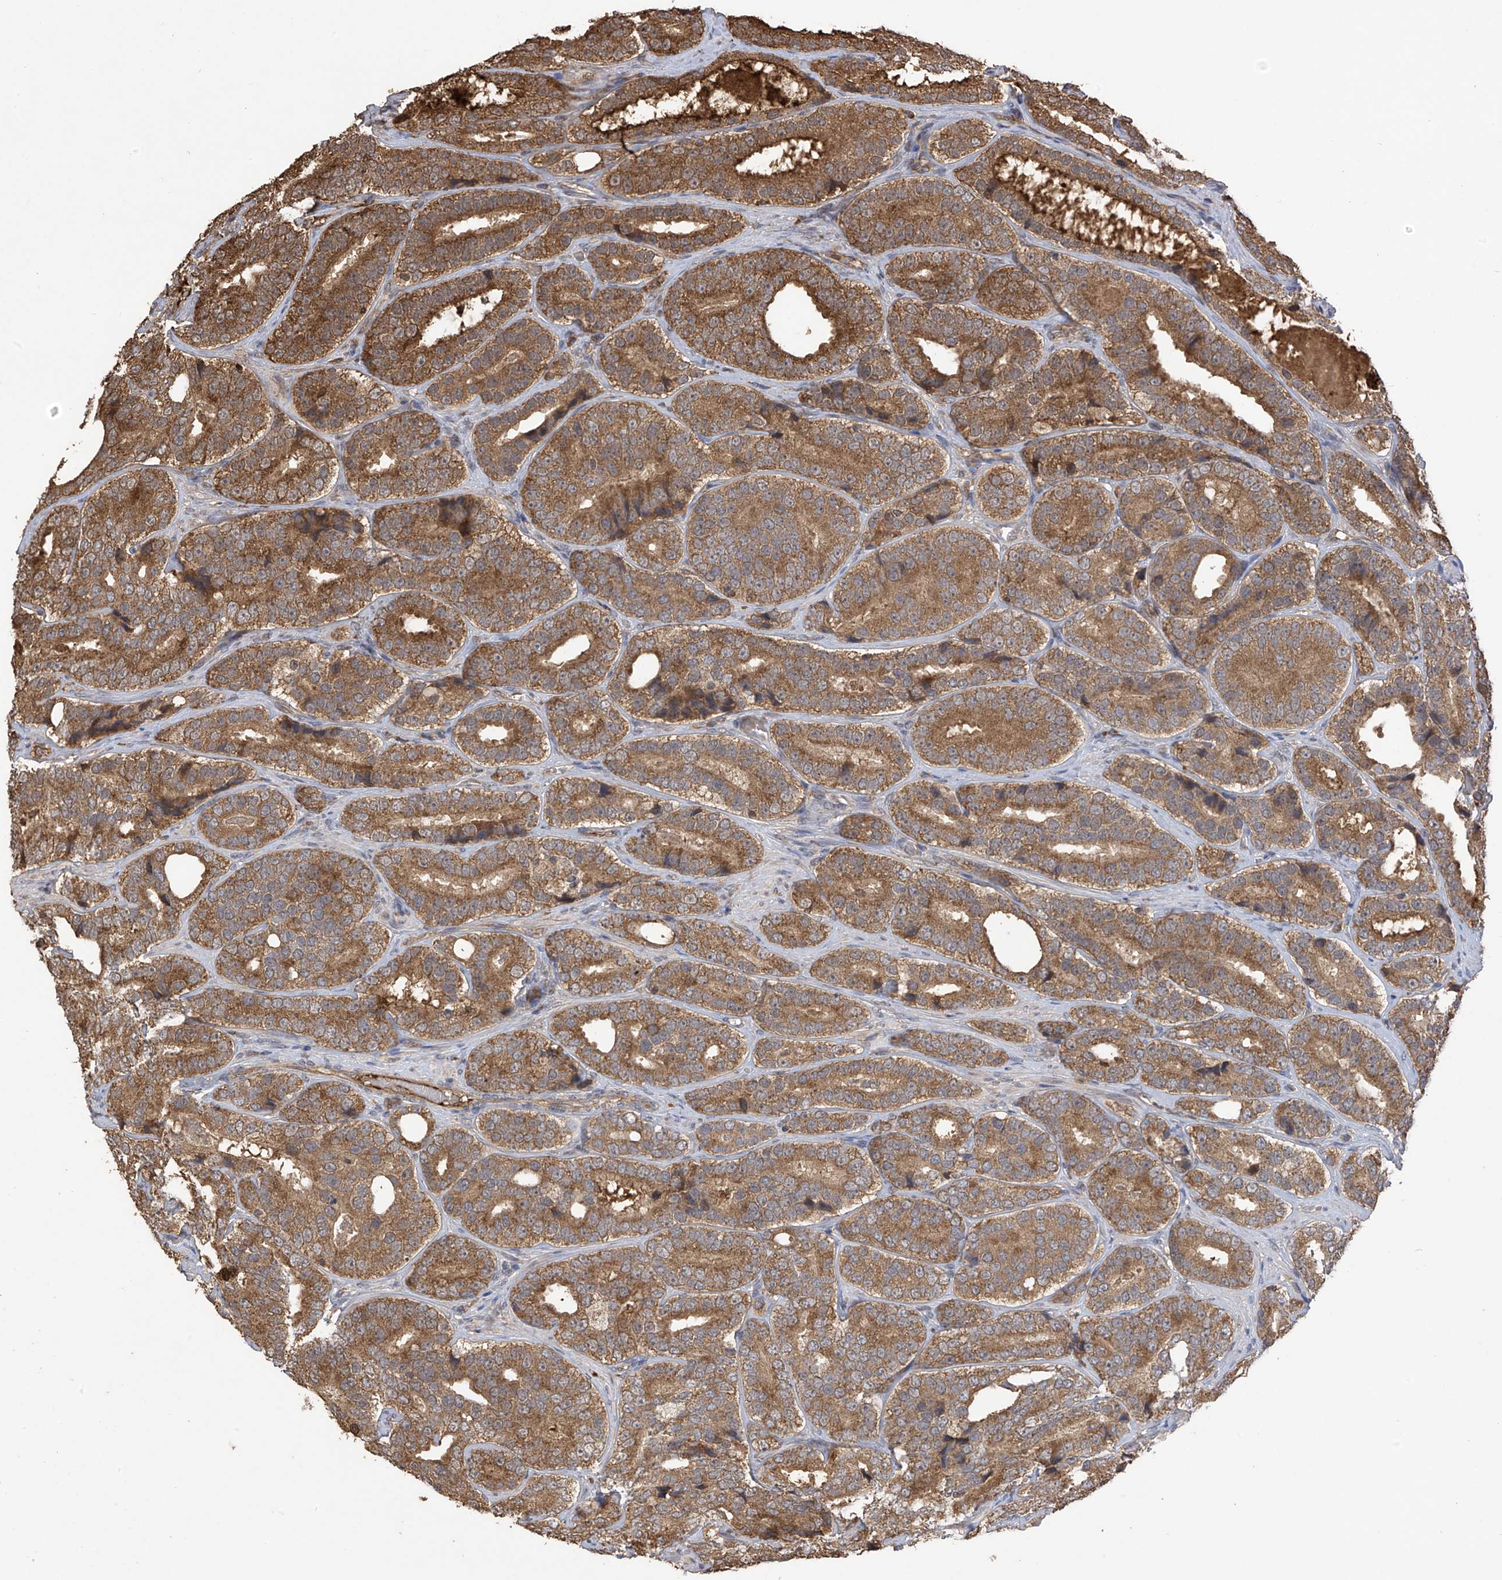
{"staining": {"intensity": "moderate", "quantity": ">75%", "location": "cytoplasmic/membranous"}, "tissue": "prostate cancer", "cell_type": "Tumor cells", "image_type": "cancer", "snomed": [{"axis": "morphology", "description": "Adenocarcinoma, High grade"}, {"axis": "topography", "description": "Prostate"}], "caption": "Immunohistochemical staining of human adenocarcinoma (high-grade) (prostate) displays medium levels of moderate cytoplasmic/membranous expression in approximately >75% of tumor cells.", "gene": "PNPT1", "patient": {"sex": "male", "age": 56}}